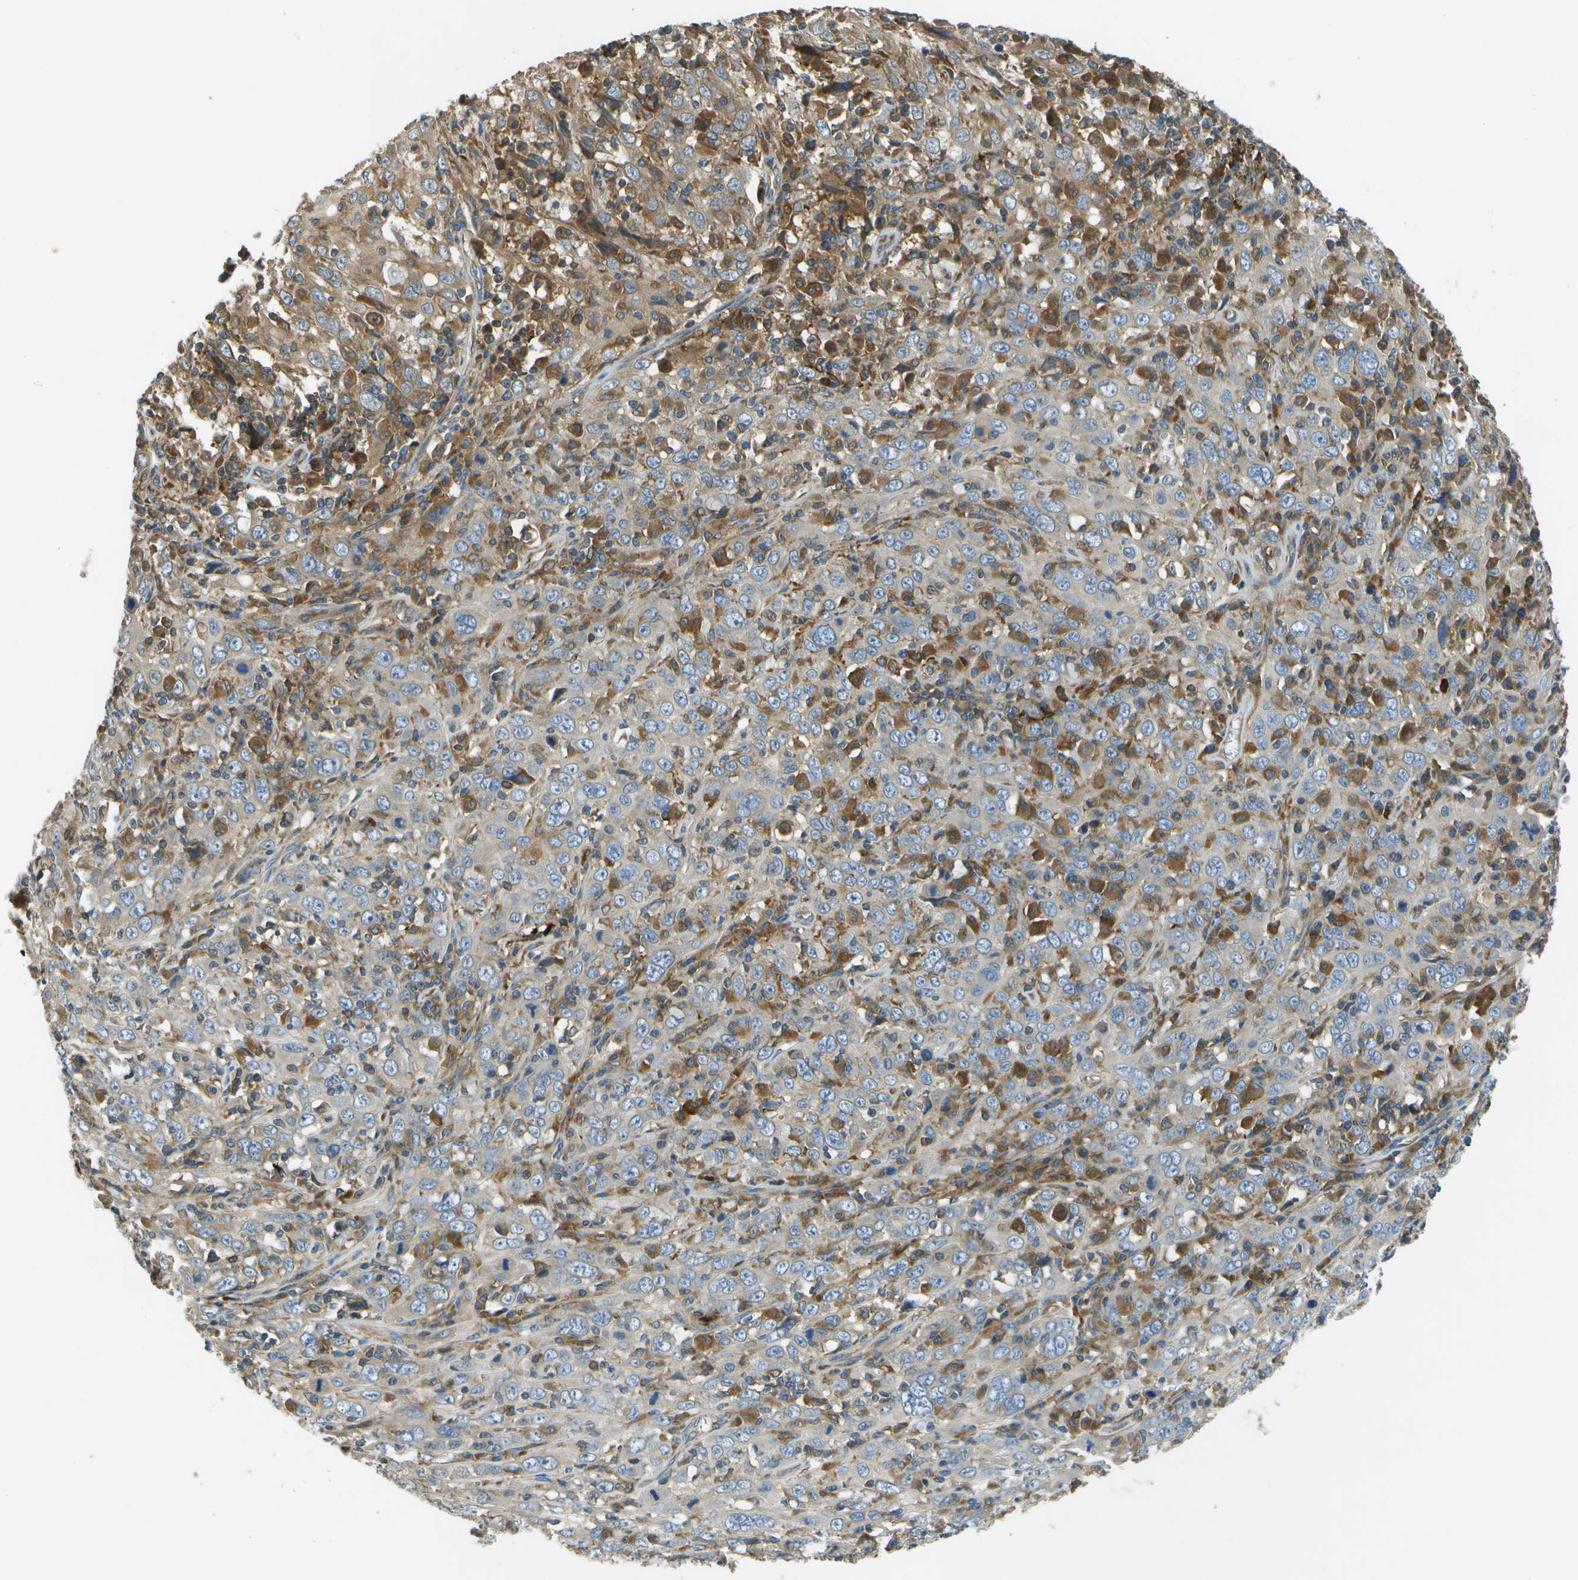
{"staining": {"intensity": "weak", "quantity": "25%-75%", "location": "cytoplasmic/membranous"}, "tissue": "cervical cancer", "cell_type": "Tumor cells", "image_type": "cancer", "snomed": [{"axis": "morphology", "description": "Squamous cell carcinoma, NOS"}, {"axis": "topography", "description": "Cervix"}], "caption": "IHC (DAB (3,3'-diaminobenzidine)) staining of cervical squamous cell carcinoma demonstrates weak cytoplasmic/membranous protein staining in approximately 25%-75% of tumor cells.", "gene": "SAMSN1", "patient": {"sex": "female", "age": 46}}